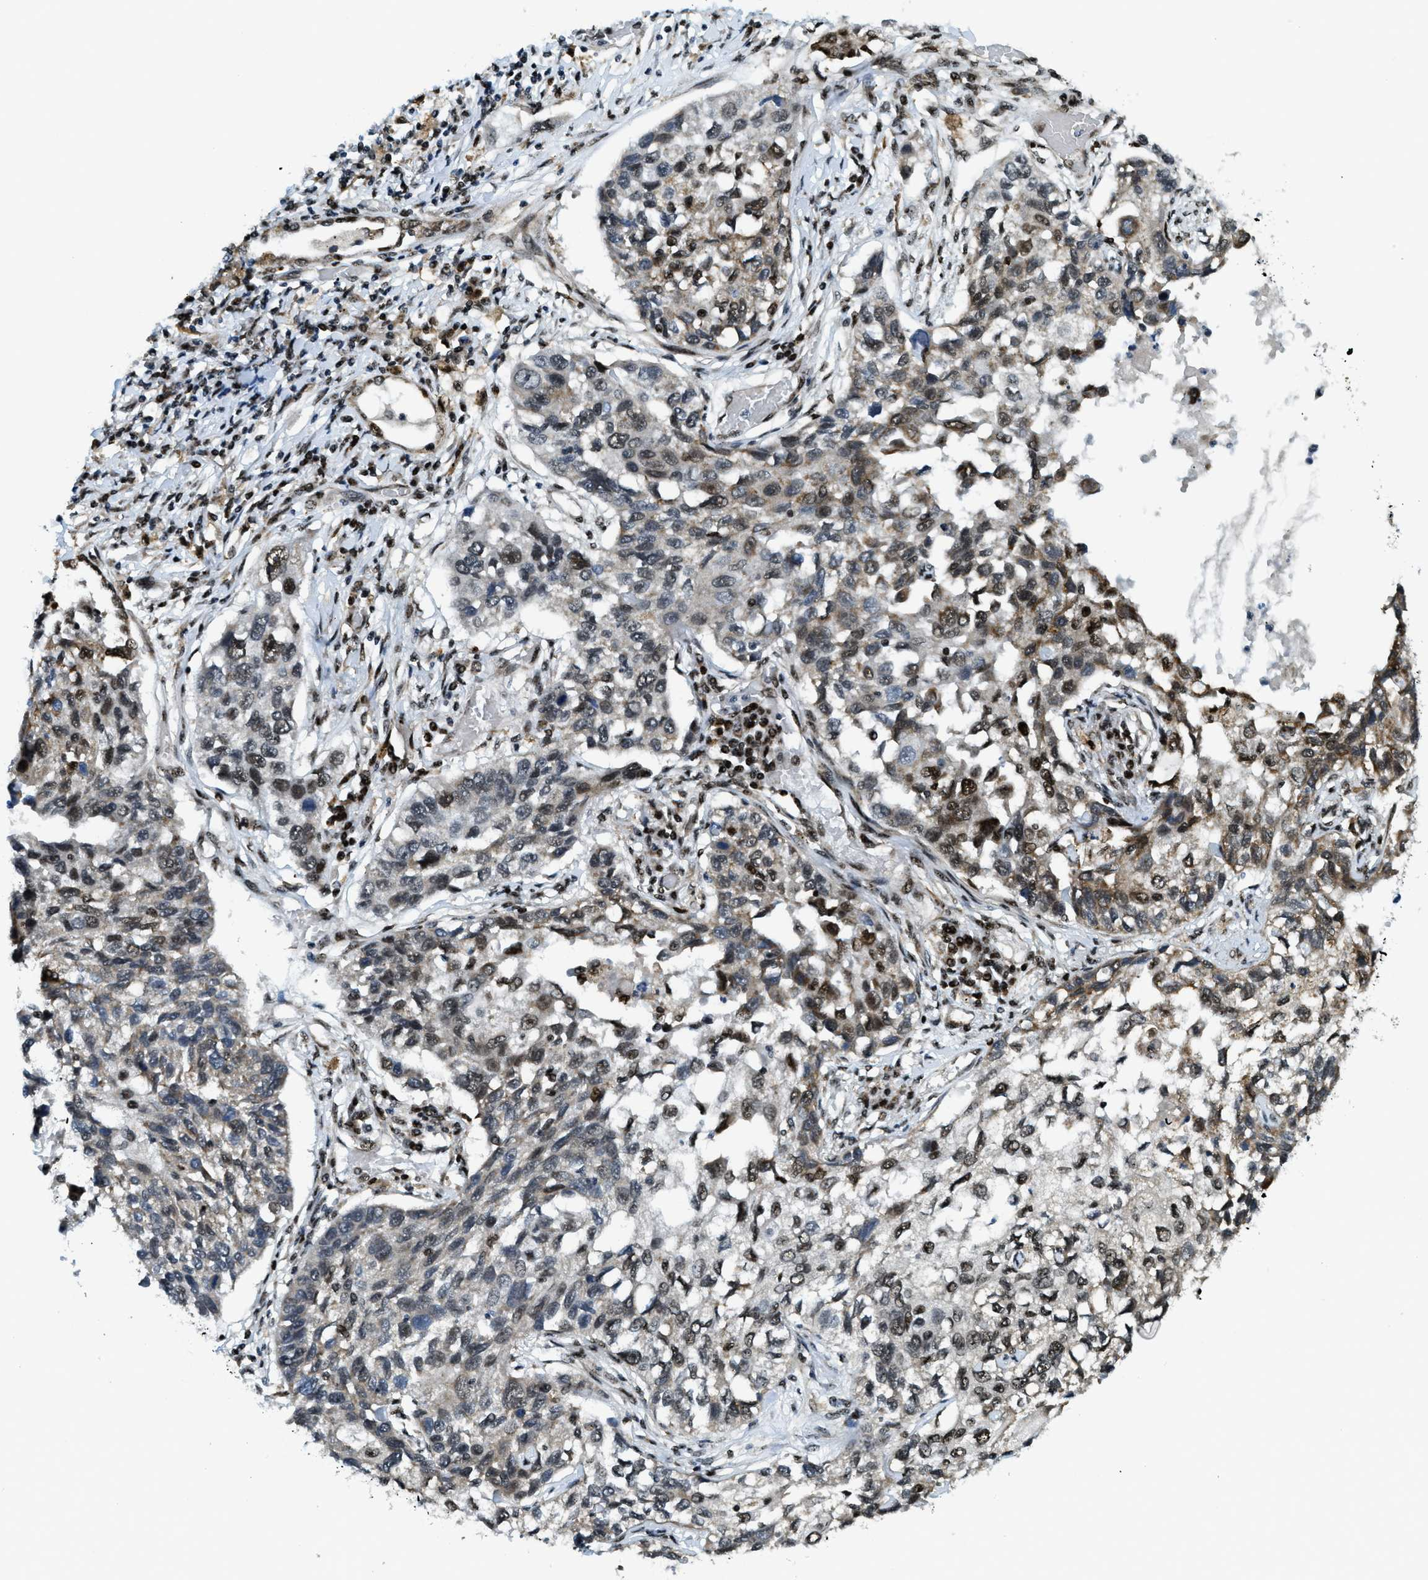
{"staining": {"intensity": "strong", "quantity": ">75%", "location": "cytoplasmic/membranous,nuclear"}, "tissue": "lung cancer", "cell_type": "Tumor cells", "image_type": "cancer", "snomed": [{"axis": "morphology", "description": "Squamous cell carcinoma, NOS"}, {"axis": "topography", "description": "Lung"}], "caption": "Lung cancer (squamous cell carcinoma) stained with a protein marker displays strong staining in tumor cells.", "gene": "SP100", "patient": {"sex": "male", "age": 71}}